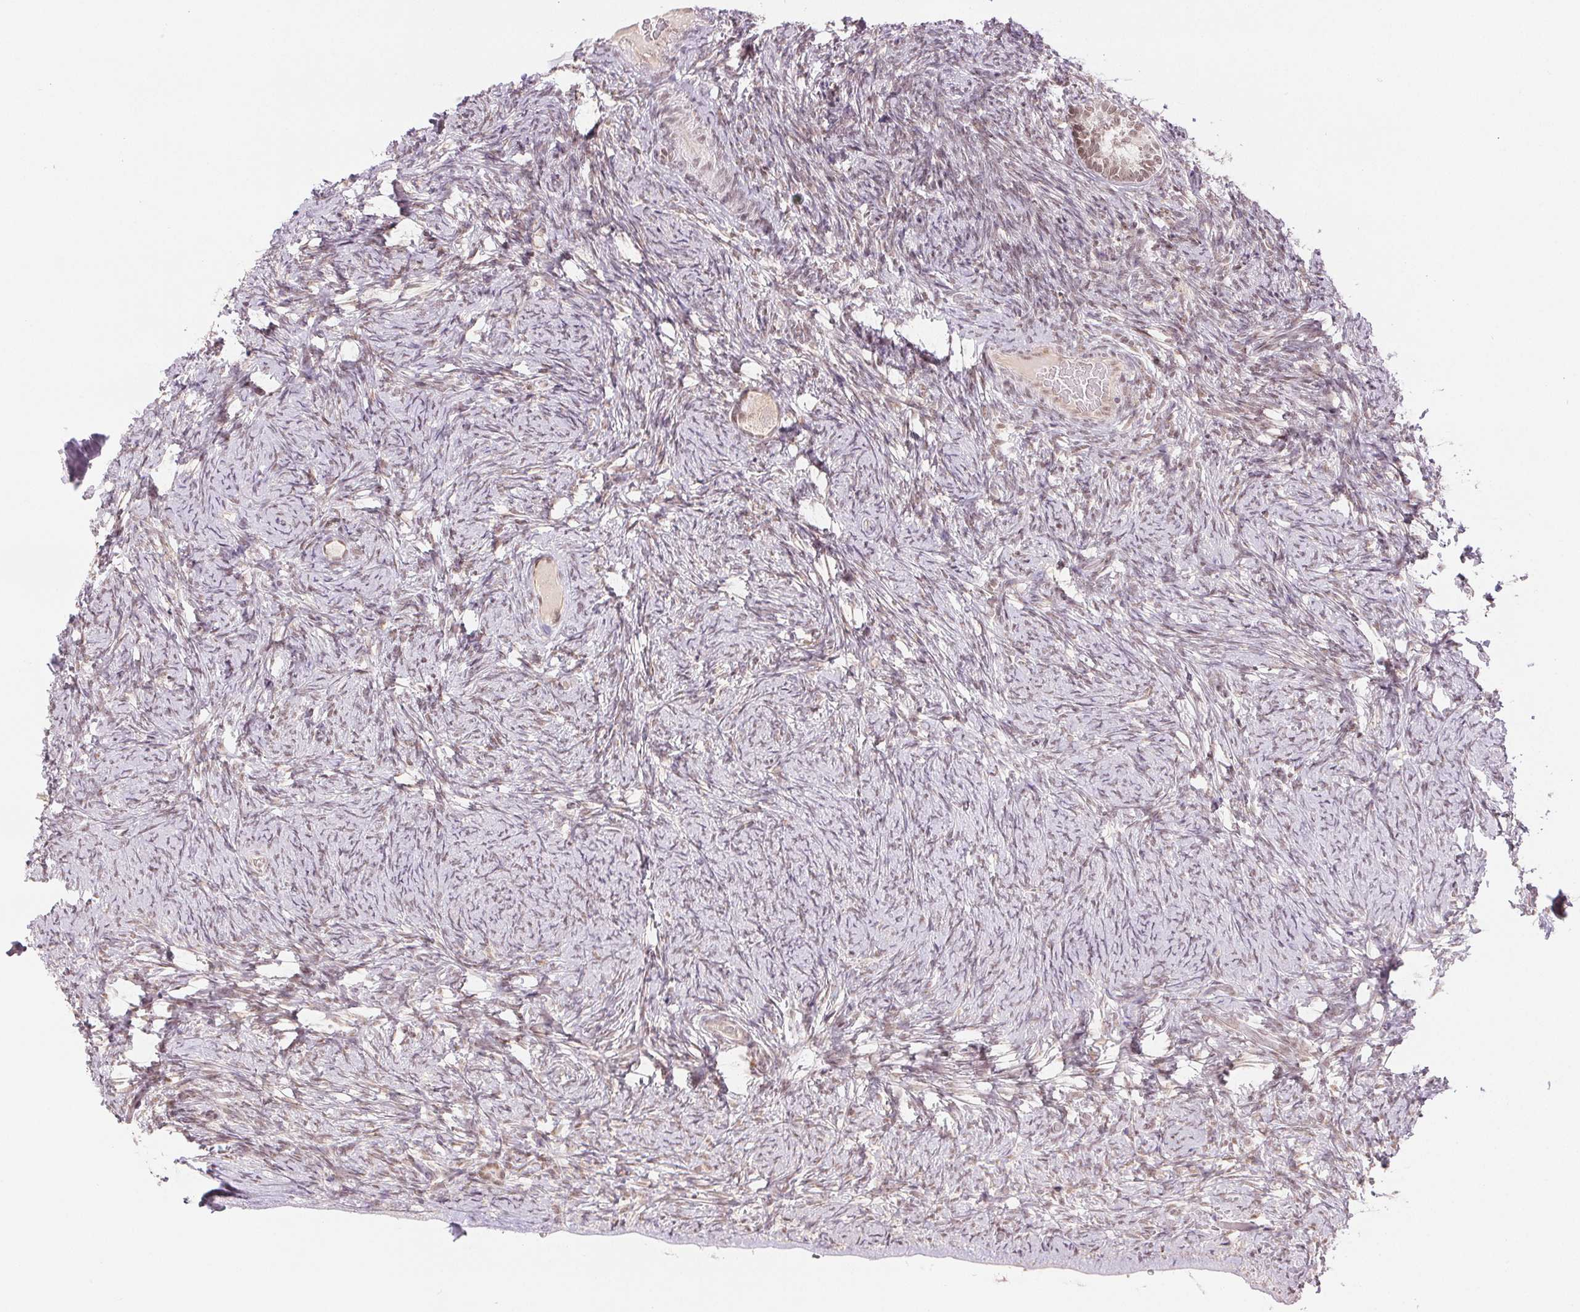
{"staining": {"intensity": "negative", "quantity": "none", "location": "none"}, "tissue": "ovary", "cell_type": "Follicle cells", "image_type": "normal", "snomed": [{"axis": "morphology", "description": "Normal tissue, NOS"}, {"axis": "topography", "description": "Ovary"}], "caption": "IHC micrograph of unremarkable human ovary stained for a protein (brown), which displays no expression in follicle cells.", "gene": "DEK", "patient": {"sex": "female", "age": 34}}